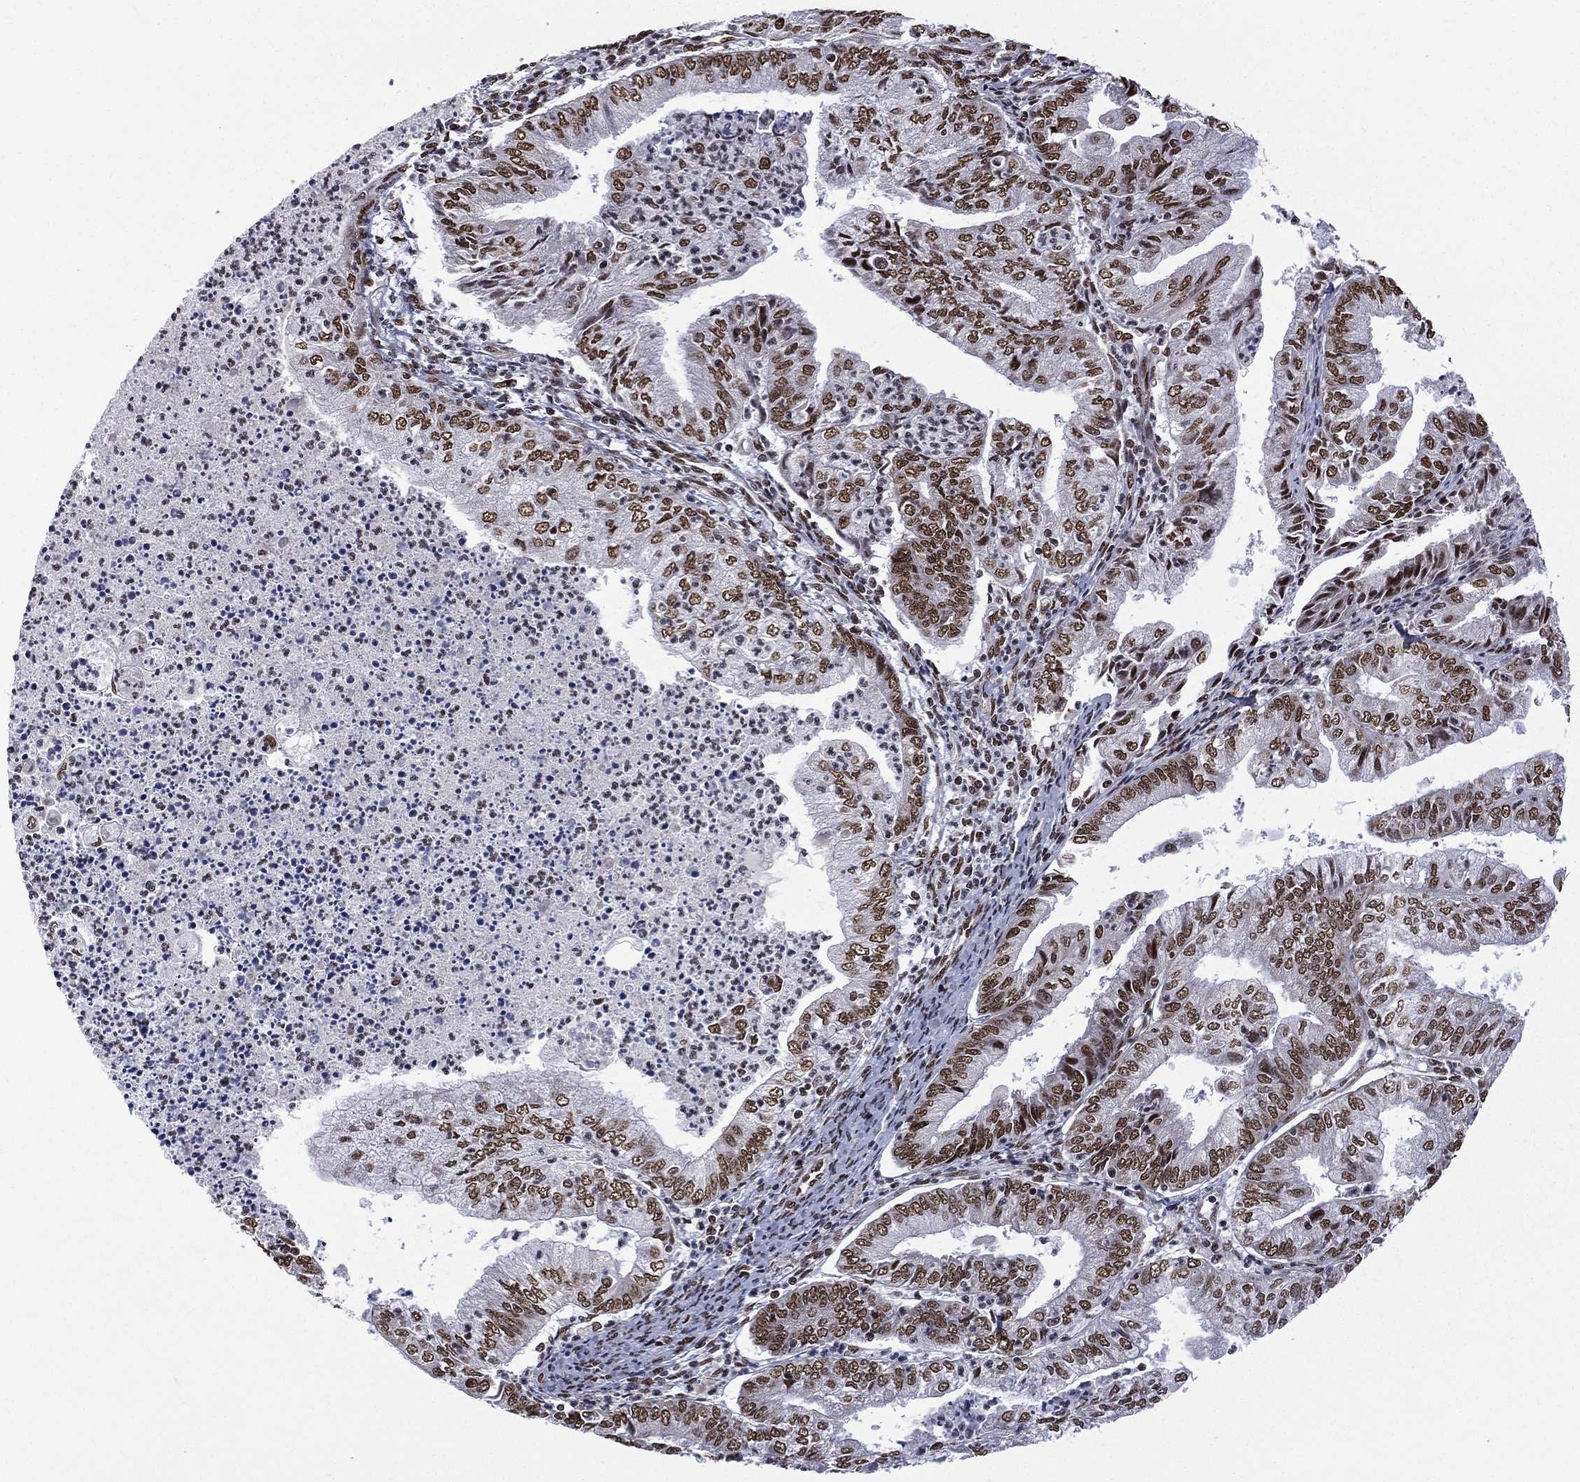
{"staining": {"intensity": "strong", "quantity": ">75%", "location": "nuclear"}, "tissue": "endometrial cancer", "cell_type": "Tumor cells", "image_type": "cancer", "snomed": [{"axis": "morphology", "description": "Adenocarcinoma, NOS"}, {"axis": "topography", "description": "Endometrium"}], "caption": "The photomicrograph shows staining of adenocarcinoma (endometrial), revealing strong nuclear protein expression (brown color) within tumor cells.", "gene": "C5orf24", "patient": {"sex": "female", "age": 55}}